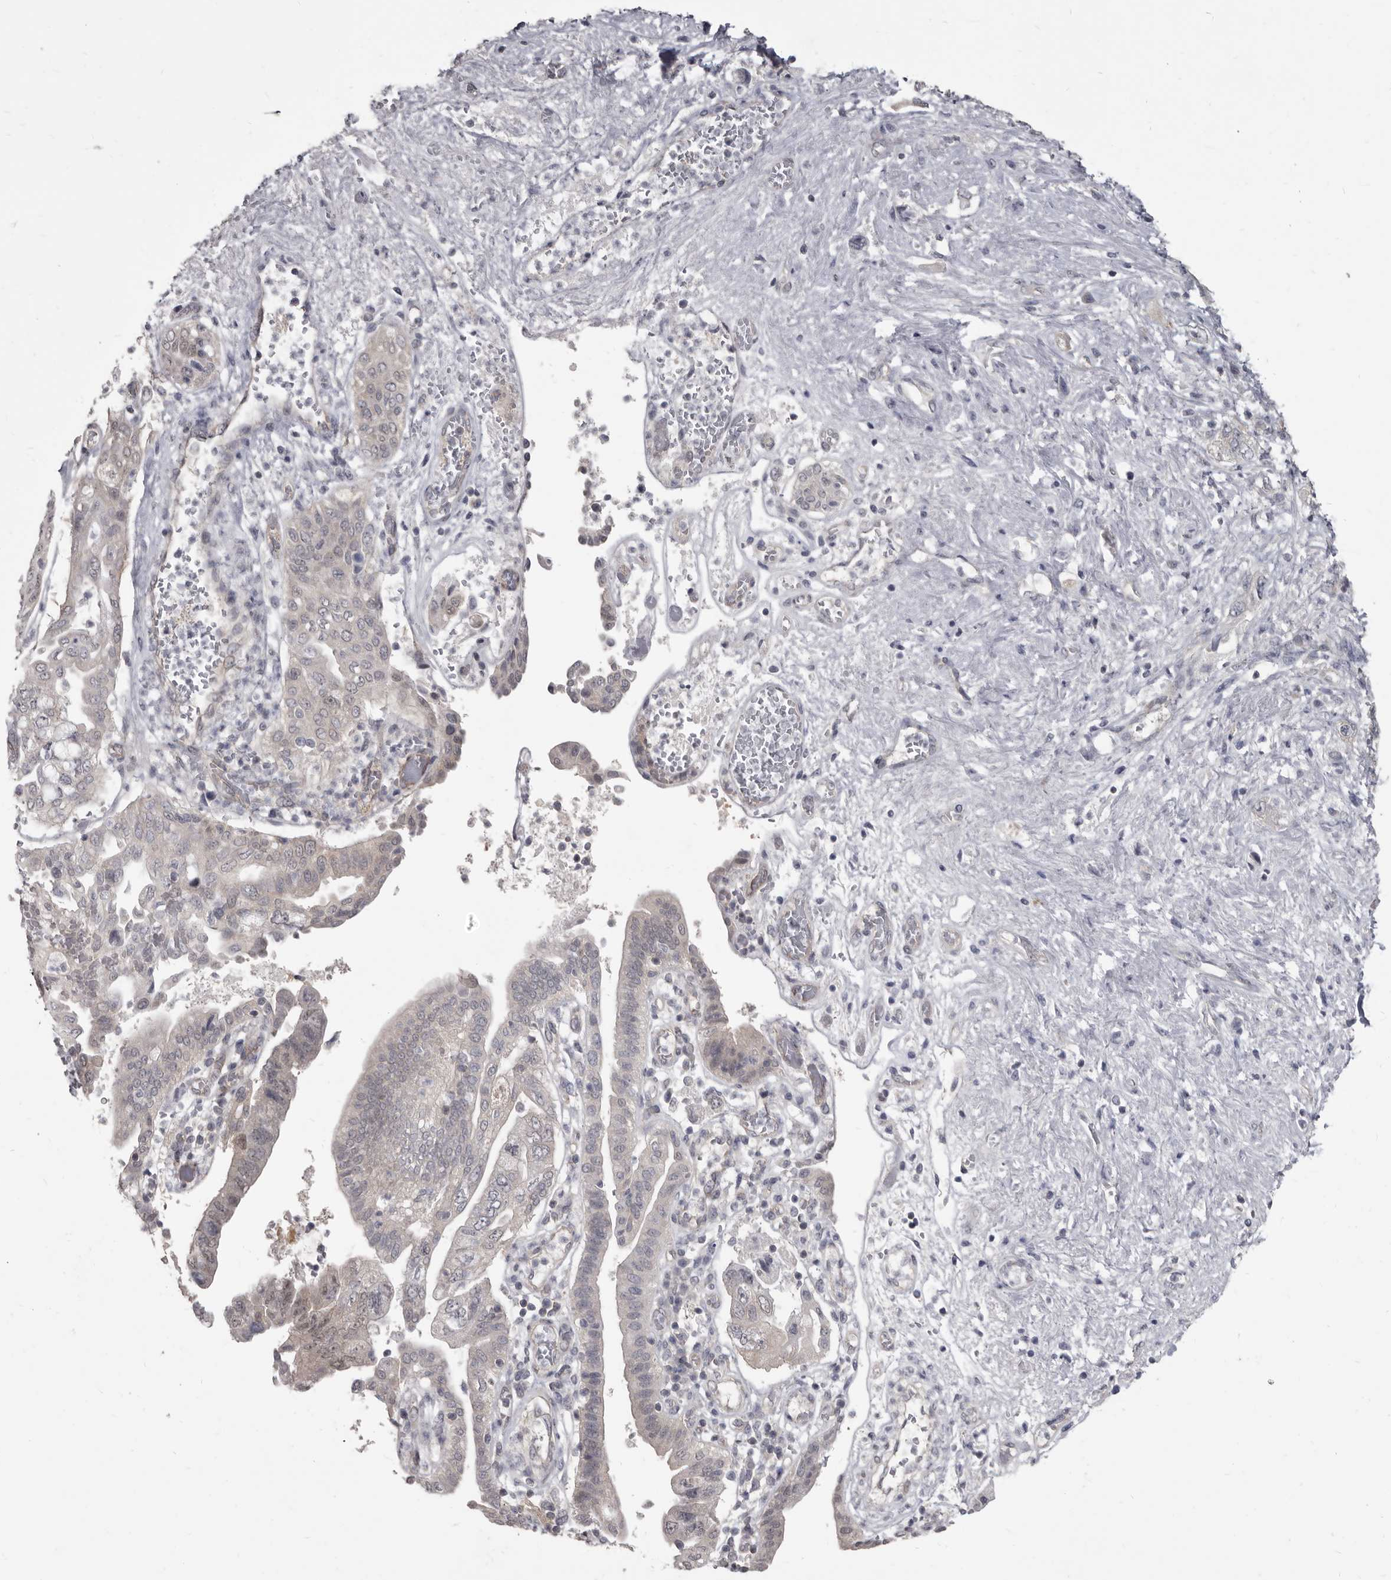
{"staining": {"intensity": "negative", "quantity": "none", "location": "none"}, "tissue": "pancreatic cancer", "cell_type": "Tumor cells", "image_type": "cancer", "snomed": [{"axis": "morphology", "description": "Adenocarcinoma, NOS"}, {"axis": "topography", "description": "Pancreas"}], "caption": "Immunohistochemistry of human pancreatic cancer exhibits no positivity in tumor cells.", "gene": "GSK3B", "patient": {"sex": "female", "age": 73}}